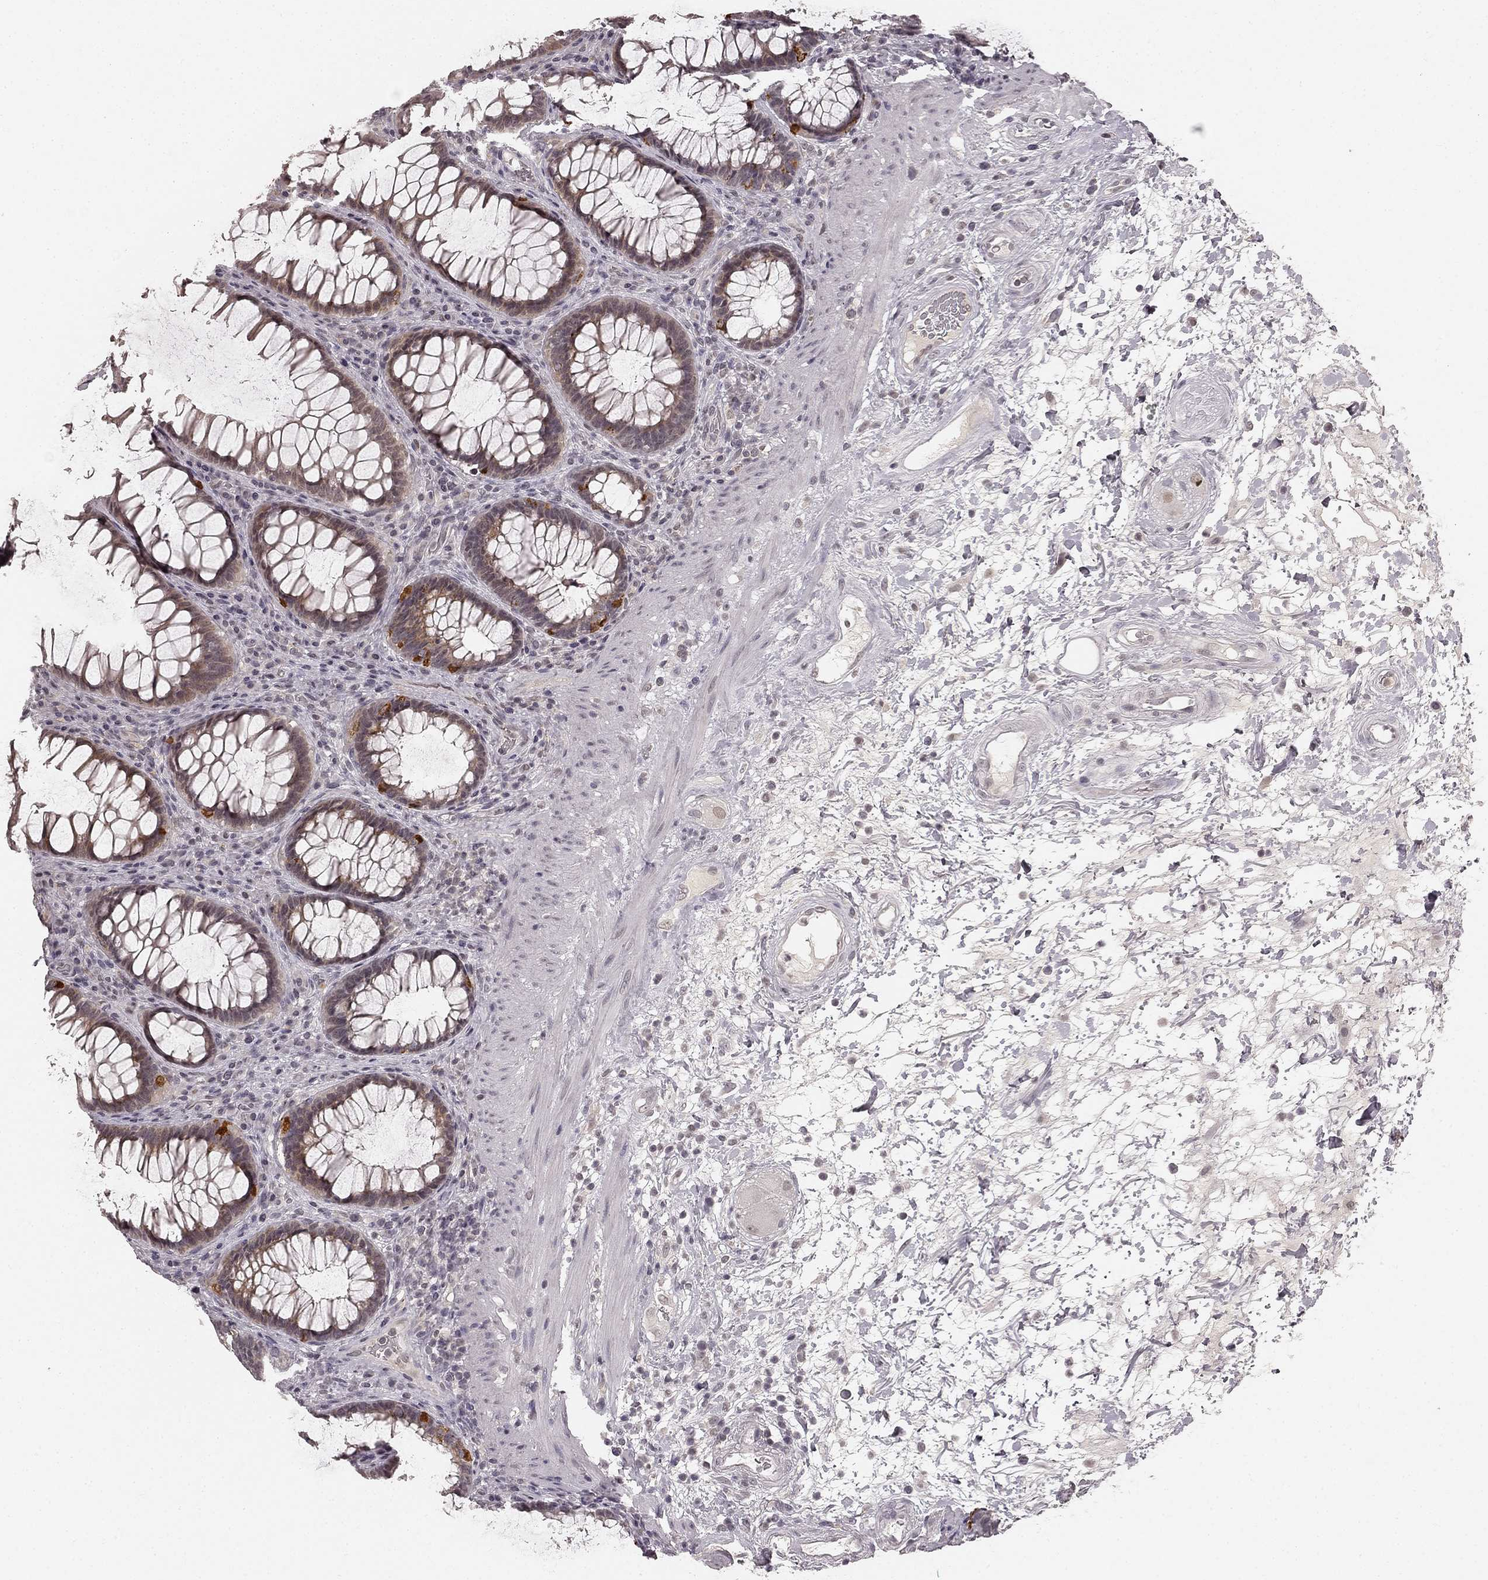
{"staining": {"intensity": "strong", "quantity": "<25%", "location": "cytoplasmic/membranous"}, "tissue": "rectum", "cell_type": "Glandular cells", "image_type": "normal", "snomed": [{"axis": "morphology", "description": "Normal tissue, NOS"}, {"axis": "topography", "description": "Rectum"}], "caption": "High-magnification brightfield microscopy of unremarkable rectum stained with DAB (brown) and counterstained with hematoxylin (blue). glandular cells exhibit strong cytoplasmic/membranous staining is seen in approximately<25% of cells.", "gene": "HCN4", "patient": {"sex": "male", "age": 72}}